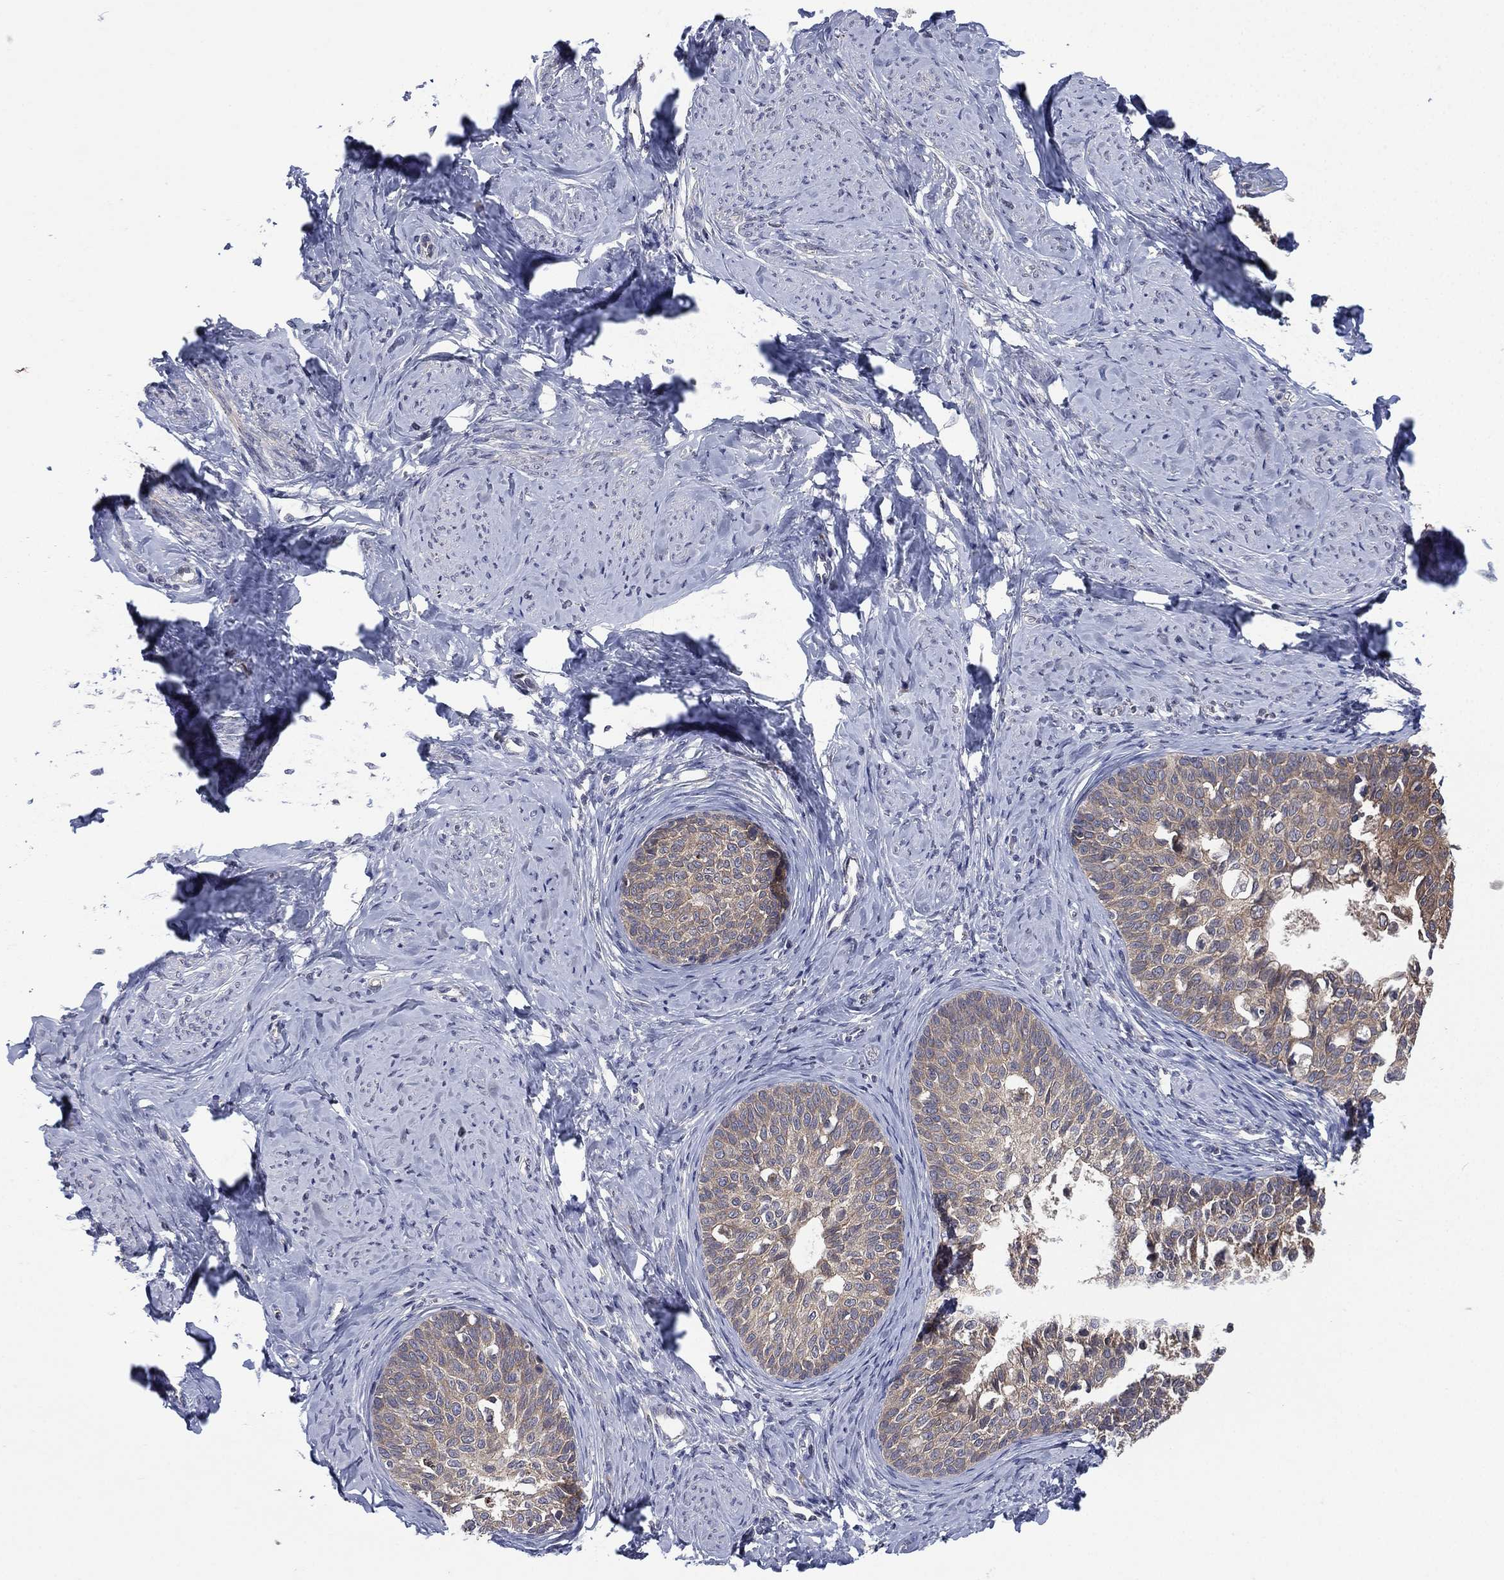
{"staining": {"intensity": "negative", "quantity": "none", "location": "none"}, "tissue": "cervical cancer", "cell_type": "Tumor cells", "image_type": "cancer", "snomed": [{"axis": "morphology", "description": "Squamous cell carcinoma, NOS"}, {"axis": "topography", "description": "Cervix"}], "caption": "DAB (3,3'-diaminobenzidine) immunohistochemical staining of human cervical squamous cell carcinoma shows no significant staining in tumor cells.", "gene": "MPP7", "patient": {"sex": "female", "age": 51}}